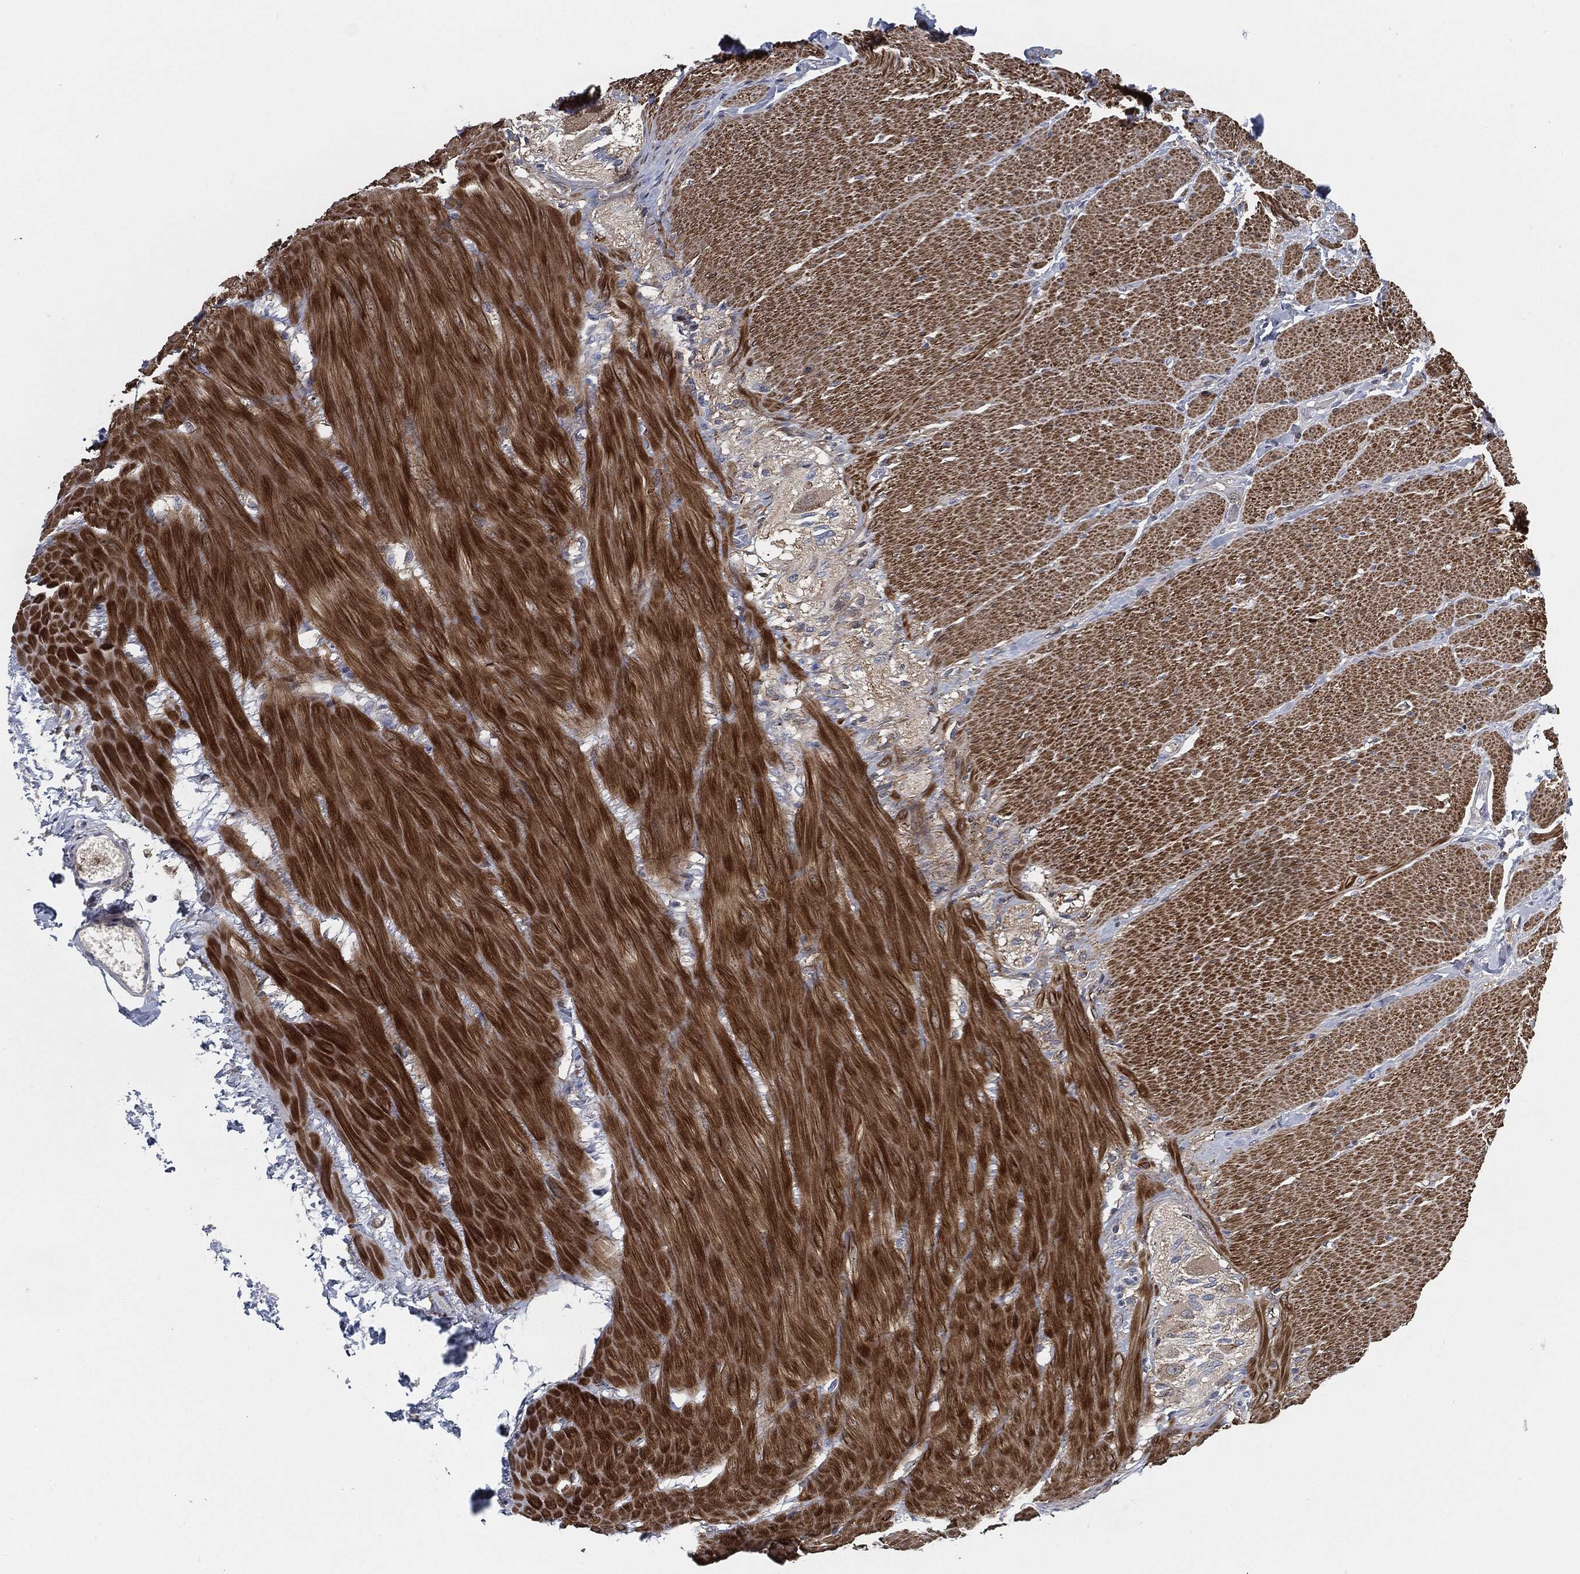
{"staining": {"intensity": "negative", "quantity": "none", "location": "none"}, "tissue": "adipose tissue", "cell_type": "Adipocytes", "image_type": "normal", "snomed": [{"axis": "morphology", "description": "Normal tissue, NOS"}, {"axis": "topography", "description": "Smooth muscle"}, {"axis": "topography", "description": "Duodenum"}, {"axis": "topography", "description": "Peripheral nerve tissue"}], "caption": "High magnification brightfield microscopy of benign adipose tissue stained with DAB (3,3'-diaminobenzidine) (brown) and counterstained with hematoxylin (blue): adipocytes show no significant staining. (Brightfield microscopy of DAB immunohistochemistry (IHC) at high magnification).", "gene": "SVIL", "patient": {"sex": "female", "age": 61}}